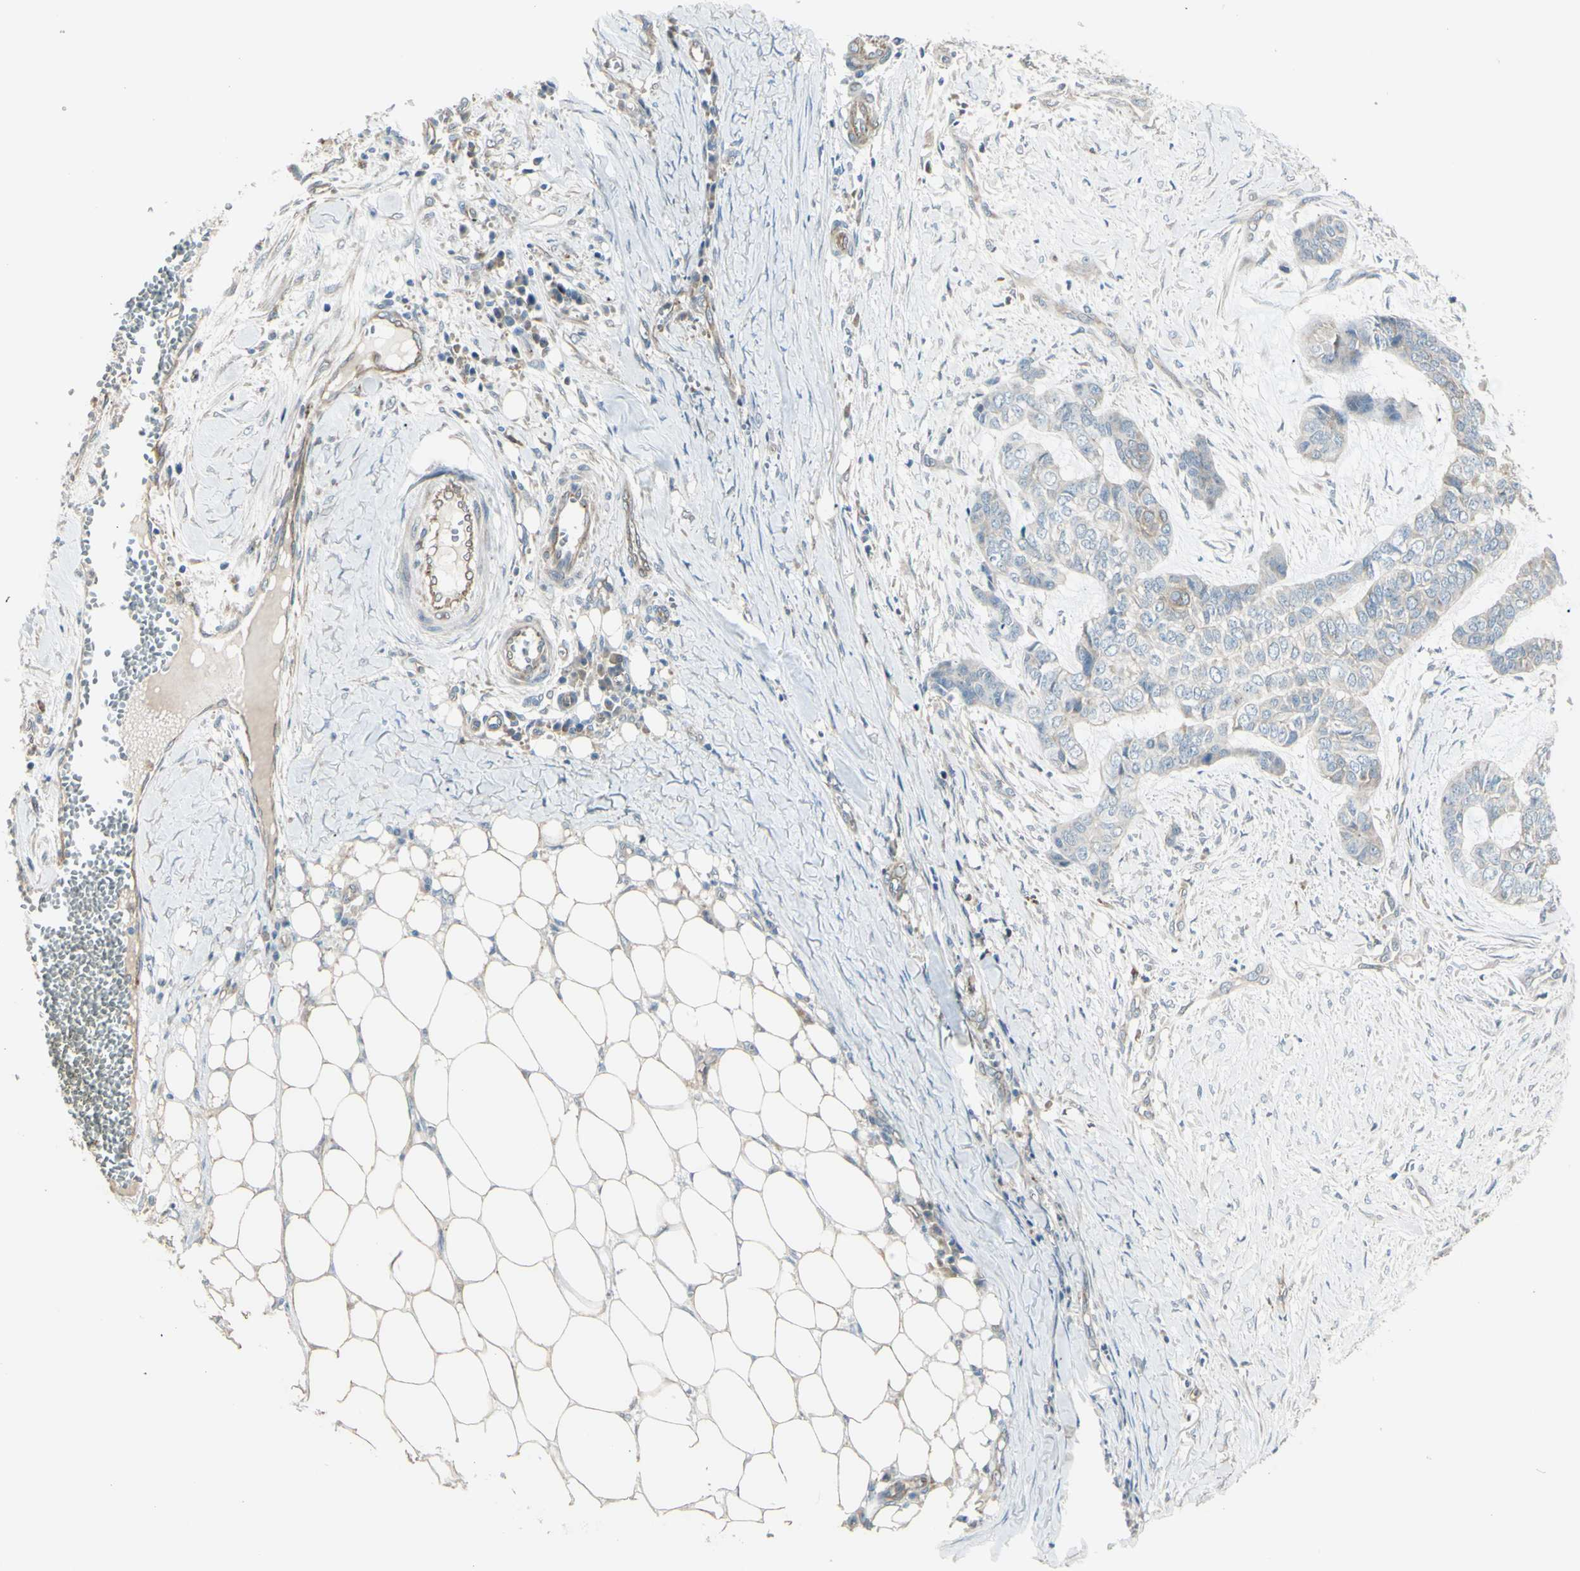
{"staining": {"intensity": "weak", "quantity": "25%-75%", "location": "cytoplasmic/membranous"}, "tissue": "skin cancer", "cell_type": "Tumor cells", "image_type": "cancer", "snomed": [{"axis": "morphology", "description": "Basal cell carcinoma"}, {"axis": "topography", "description": "Skin"}], "caption": "Skin basal cell carcinoma tissue exhibits weak cytoplasmic/membranous expression in approximately 25%-75% of tumor cells, visualized by immunohistochemistry.", "gene": "LMTK2", "patient": {"sex": "female", "age": 64}}